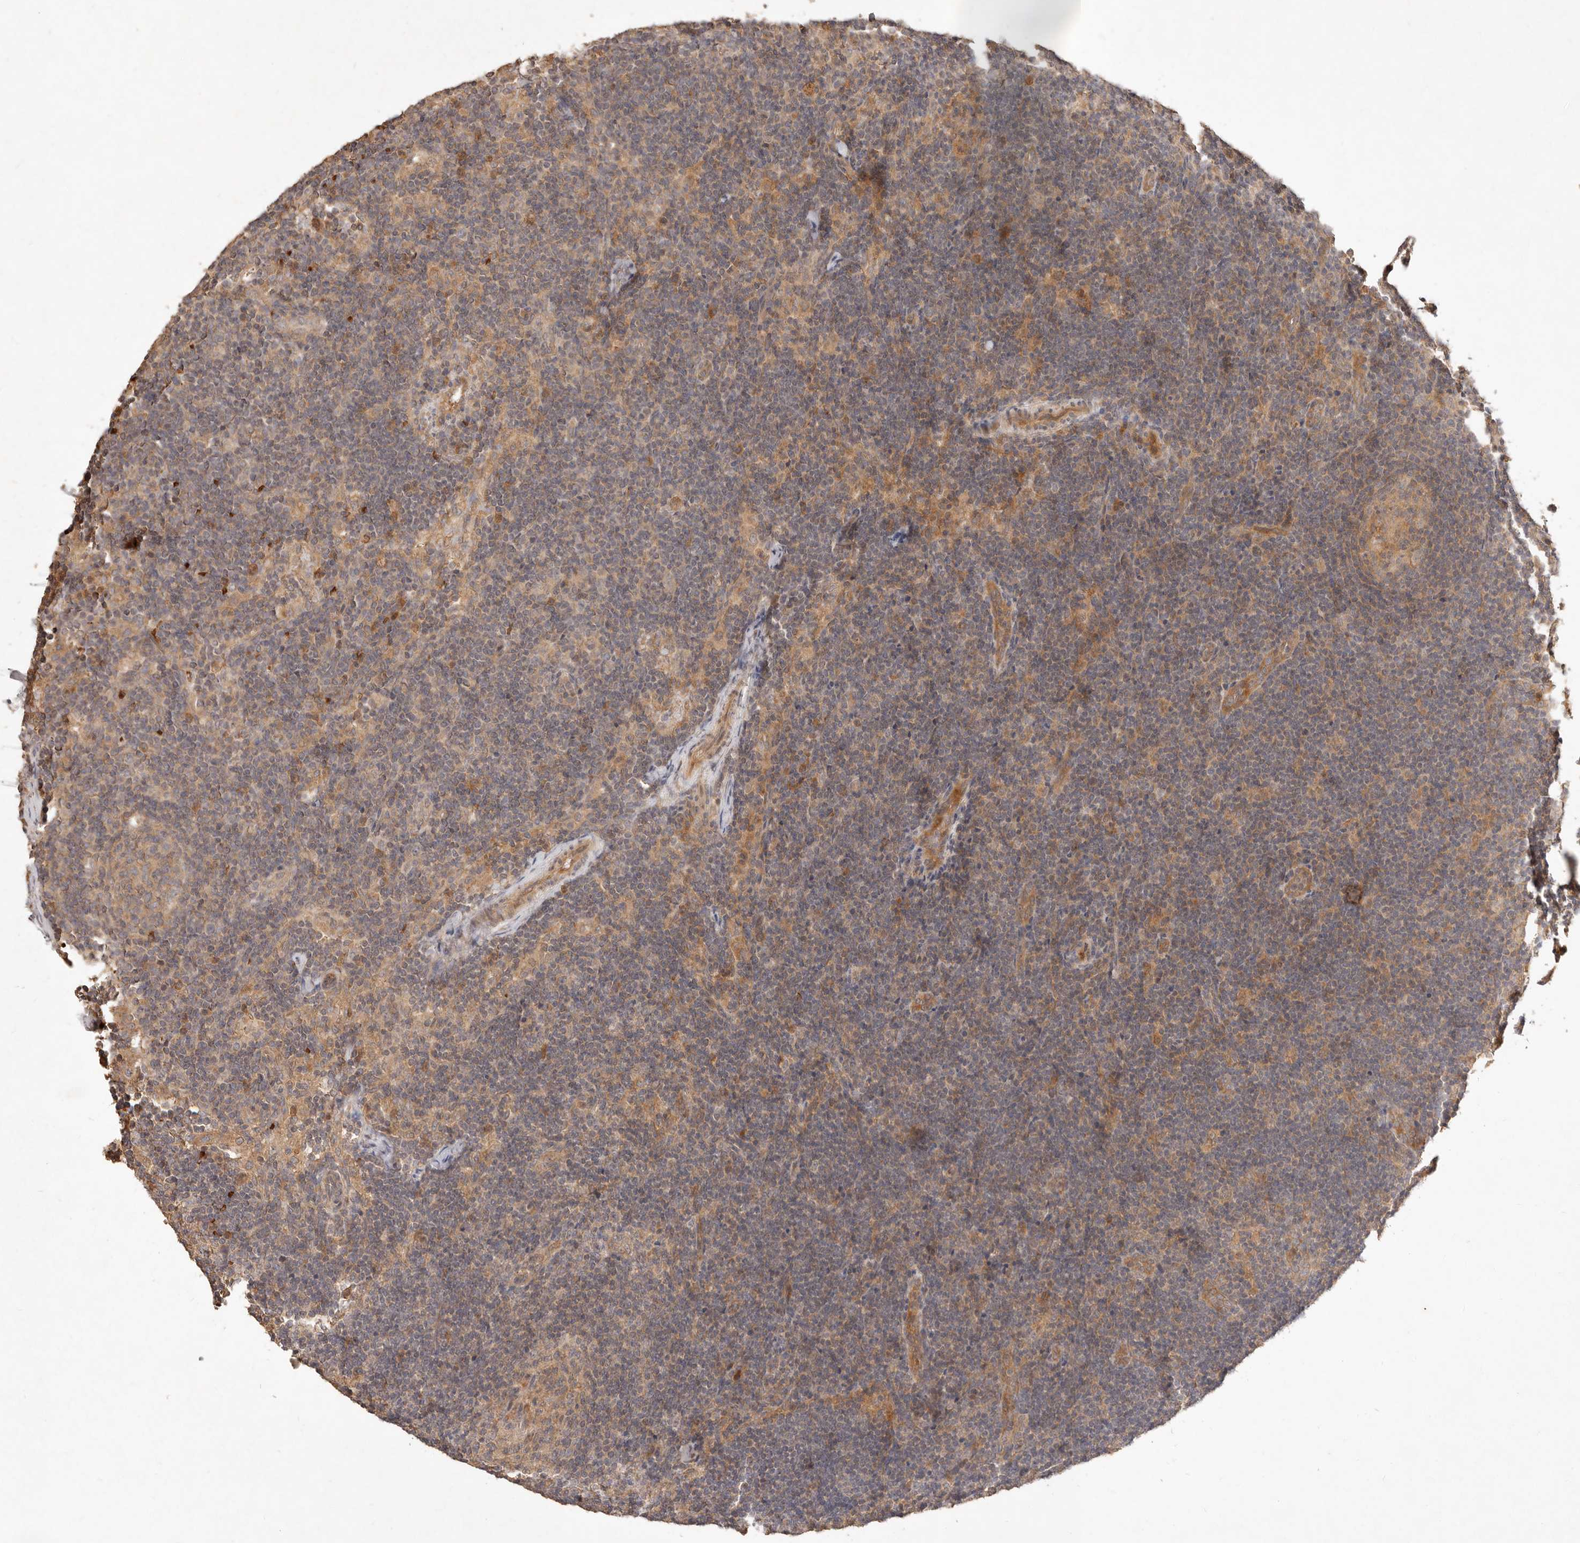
{"staining": {"intensity": "moderate", "quantity": ">75%", "location": "cytoplasmic/membranous"}, "tissue": "lymph node", "cell_type": "Germinal center cells", "image_type": "normal", "snomed": [{"axis": "morphology", "description": "Normal tissue, NOS"}, {"axis": "topography", "description": "Lymph node"}], "caption": "Immunohistochemistry (IHC) photomicrograph of benign human lymph node stained for a protein (brown), which demonstrates medium levels of moderate cytoplasmic/membranous staining in about >75% of germinal center cells.", "gene": "FREM2", "patient": {"sex": "female", "age": 22}}